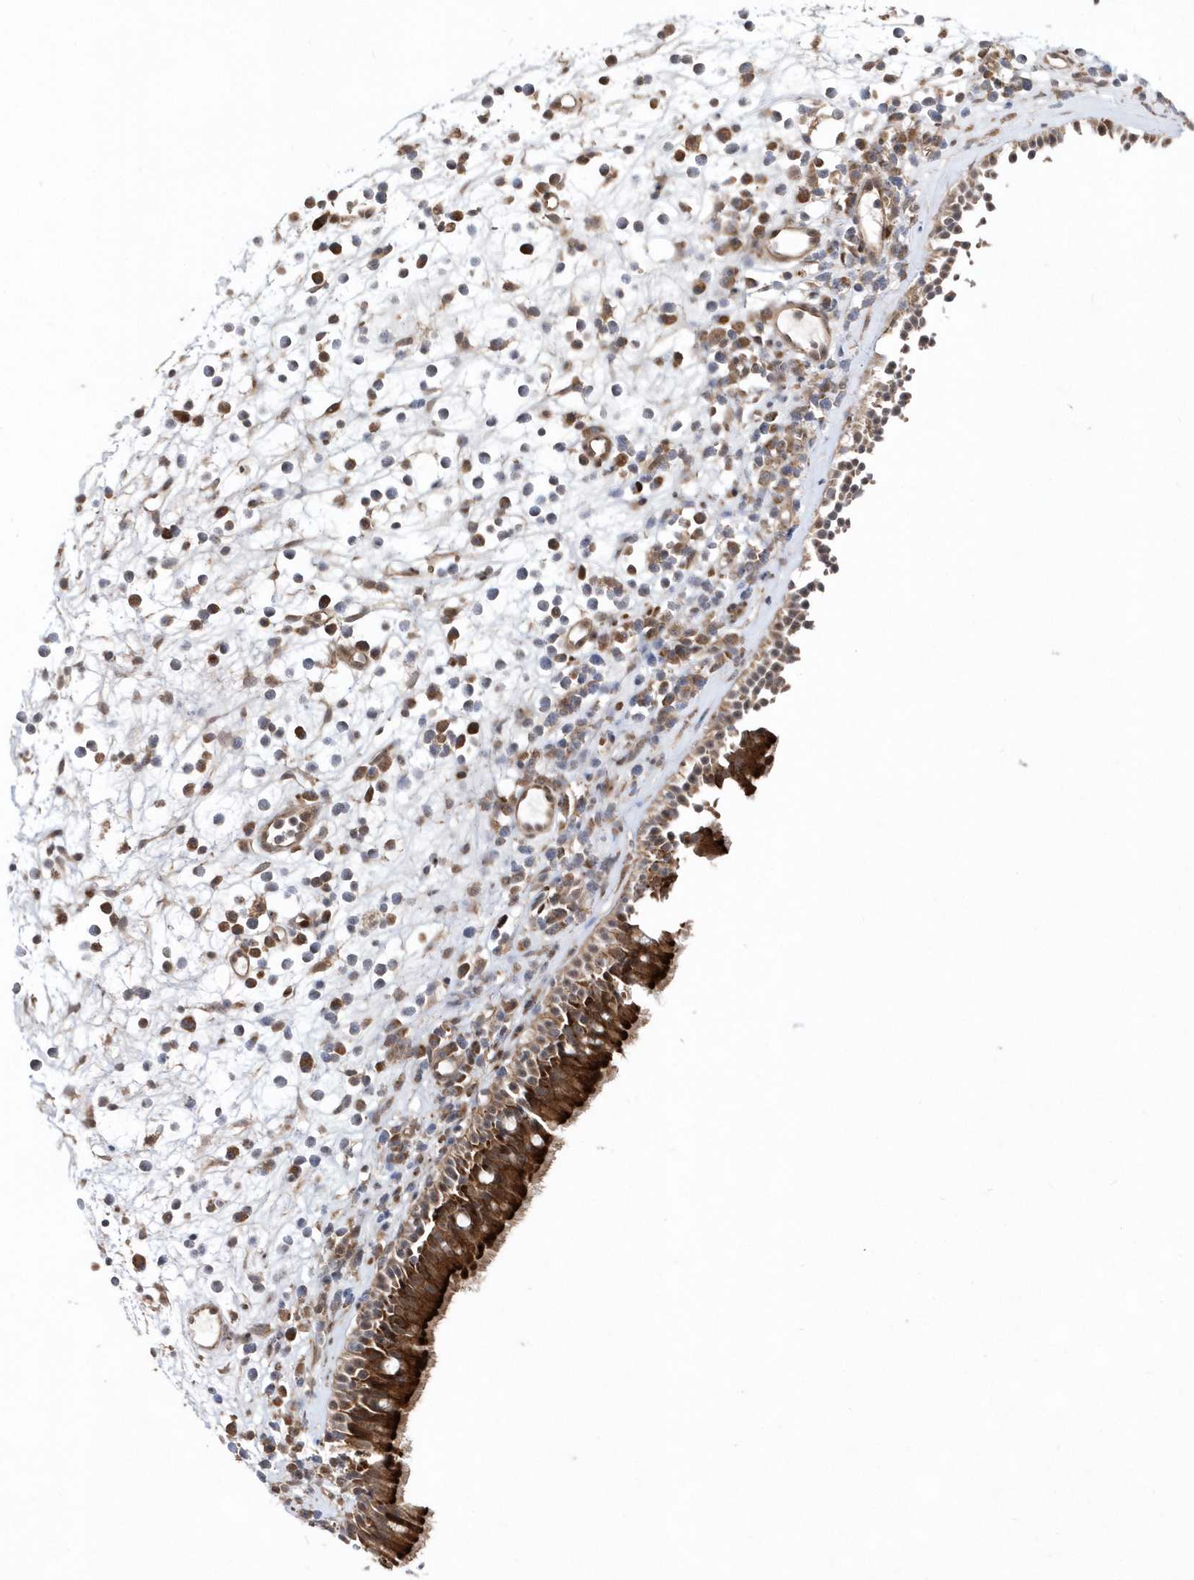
{"staining": {"intensity": "strong", "quantity": ">75%", "location": "cytoplasmic/membranous,nuclear"}, "tissue": "nasopharynx", "cell_type": "Respiratory epithelial cells", "image_type": "normal", "snomed": [{"axis": "morphology", "description": "Normal tissue, NOS"}, {"axis": "morphology", "description": "Inflammation, NOS"}, {"axis": "morphology", "description": "Malignant melanoma, Metastatic site"}, {"axis": "topography", "description": "Nasopharynx"}], "caption": "Strong cytoplasmic/membranous,nuclear expression is seen in approximately >75% of respiratory epithelial cells in unremarkable nasopharynx.", "gene": "DALRD3", "patient": {"sex": "male", "age": 70}}